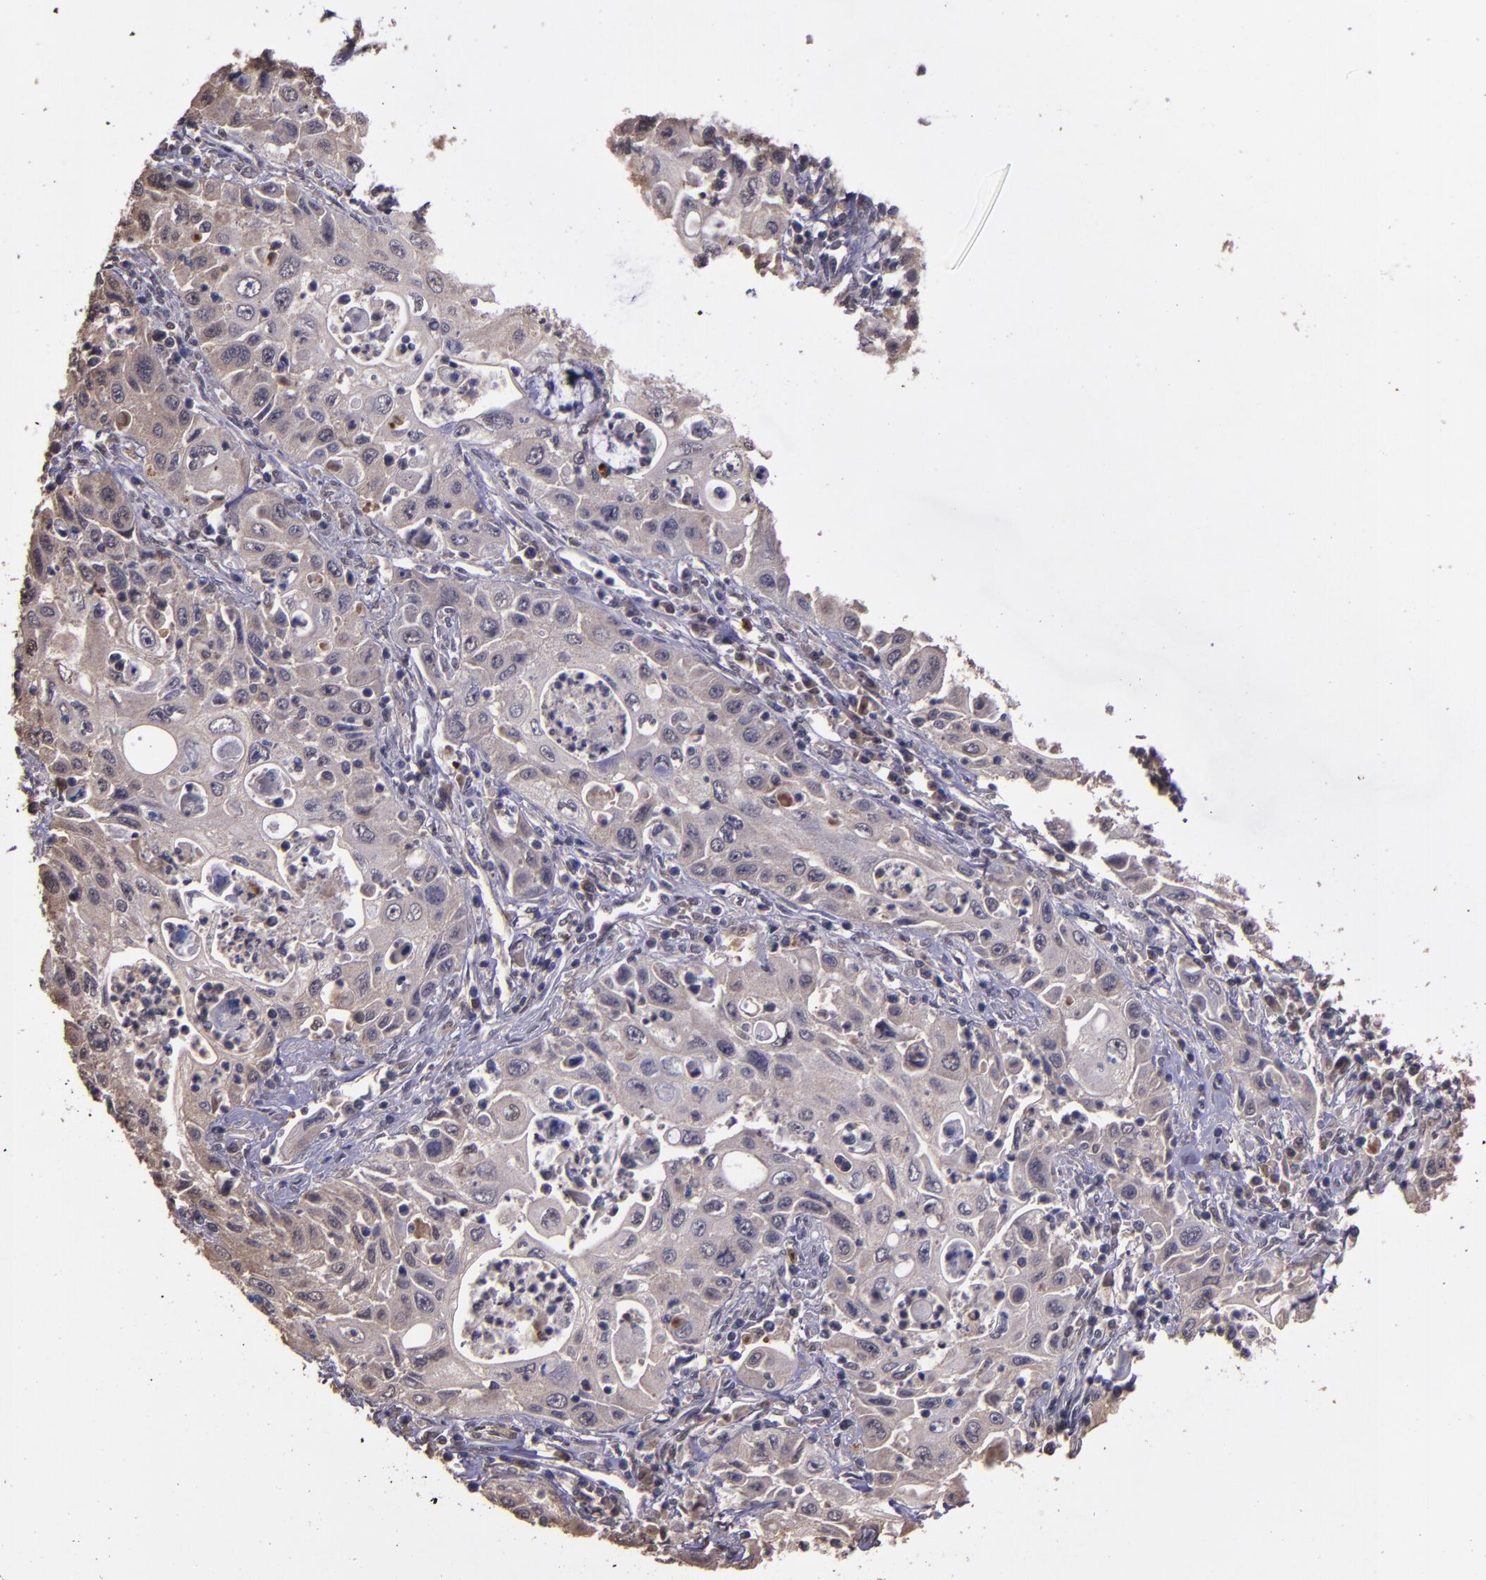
{"staining": {"intensity": "weak", "quantity": "25%-75%", "location": "cytoplasmic/membranous,nuclear"}, "tissue": "pancreatic cancer", "cell_type": "Tumor cells", "image_type": "cancer", "snomed": [{"axis": "morphology", "description": "Adenocarcinoma, NOS"}, {"axis": "topography", "description": "Pancreas"}], "caption": "A brown stain shows weak cytoplasmic/membranous and nuclear positivity of a protein in adenocarcinoma (pancreatic) tumor cells.", "gene": "SERPINF2", "patient": {"sex": "male", "age": 70}}